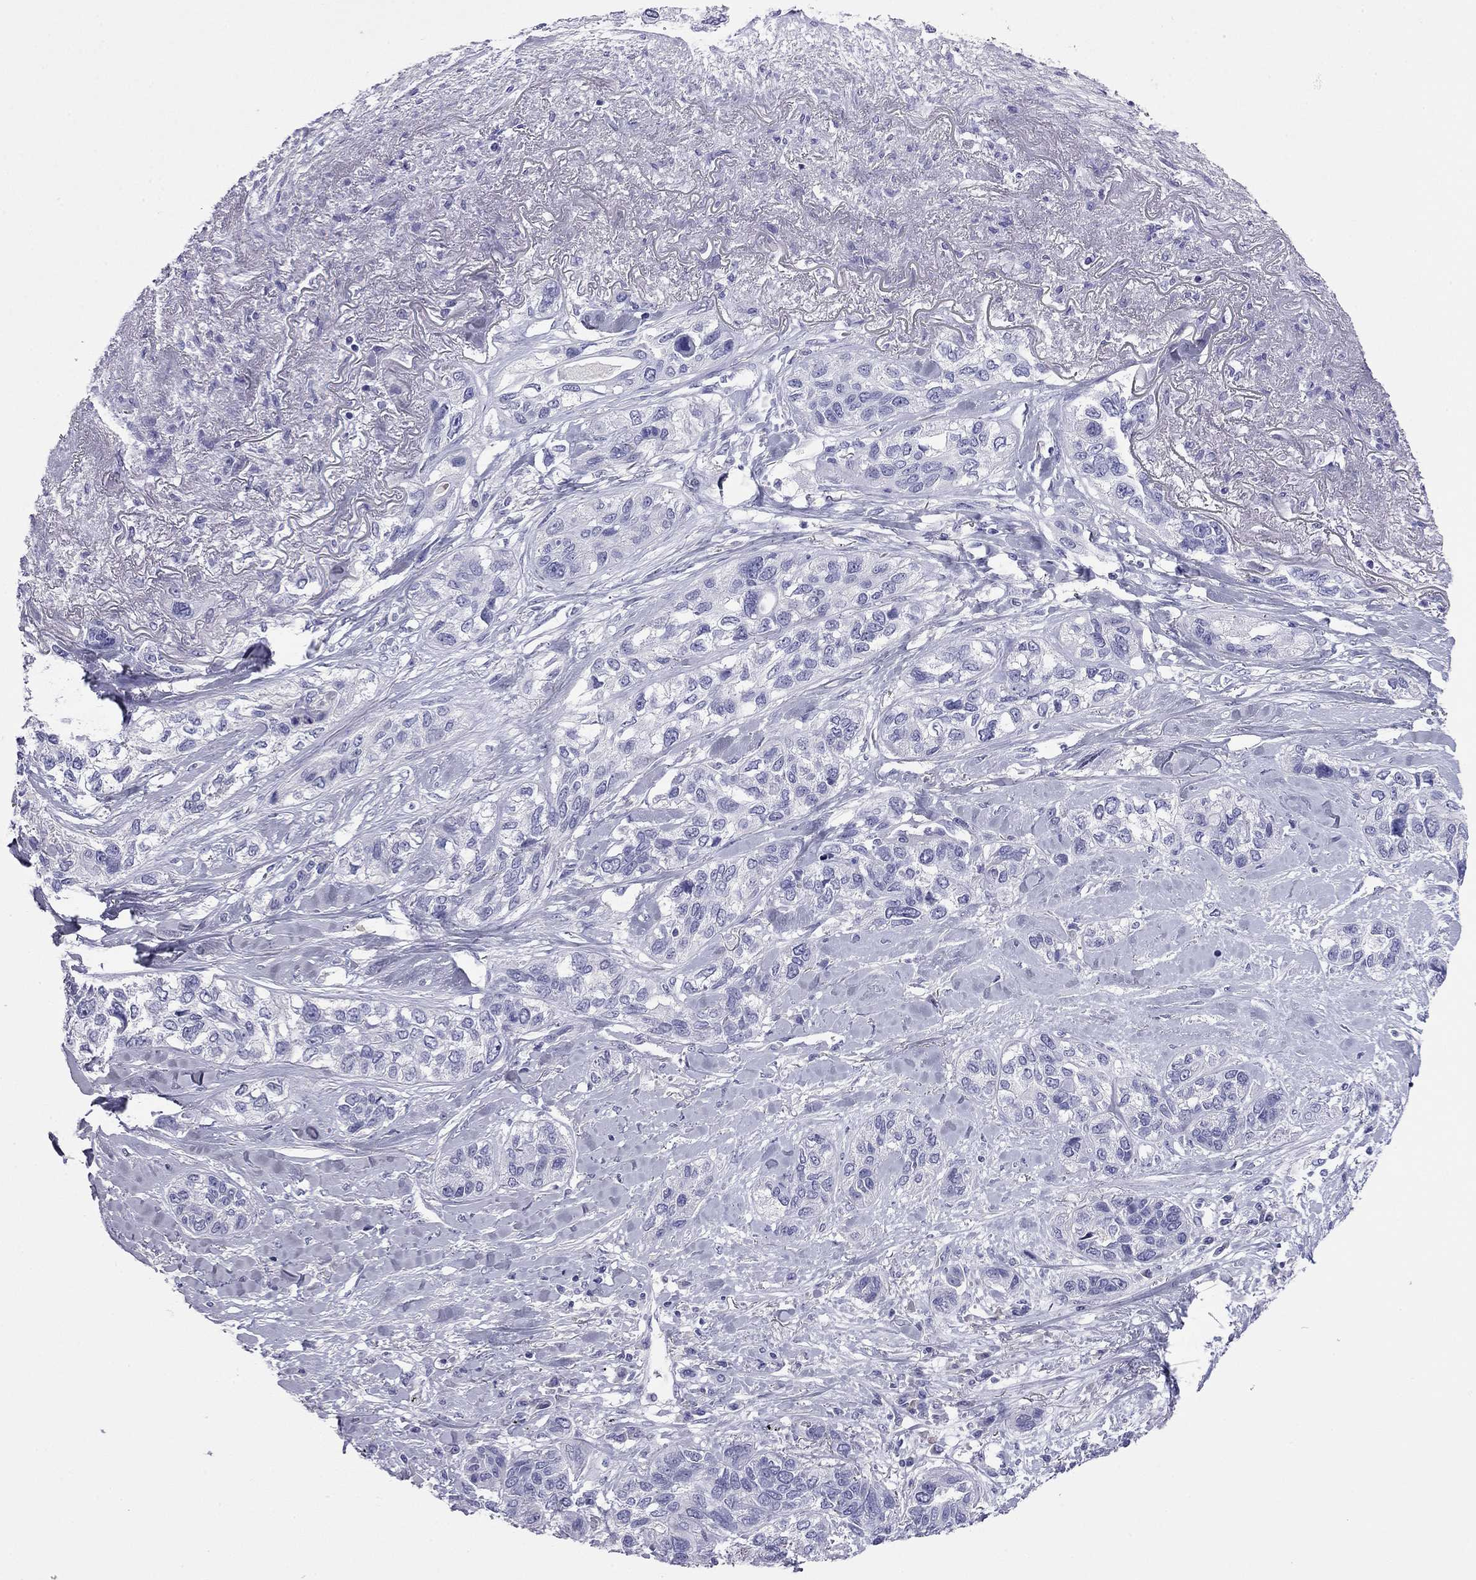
{"staining": {"intensity": "negative", "quantity": "none", "location": "none"}, "tissue": "lung cancer", "cell_type": "Tumor cells", "image_type": "cancer", "snomed": [{"axis": "morphology", "description": "Squamous cell carcinoma, NOS"}, {"axis": "topography", "description": "Lung"}], "caption": "Immunohistochemistry (IHC) photomicrograph of neoplastic tissue: lung squamous cell carcinoma stained with DAB (3,3'-diaminobenzidine) exhibits no significant protein staining in tumor cells.", "gene": "ODF4", "patient": {"sex": "female", "age": 70}}